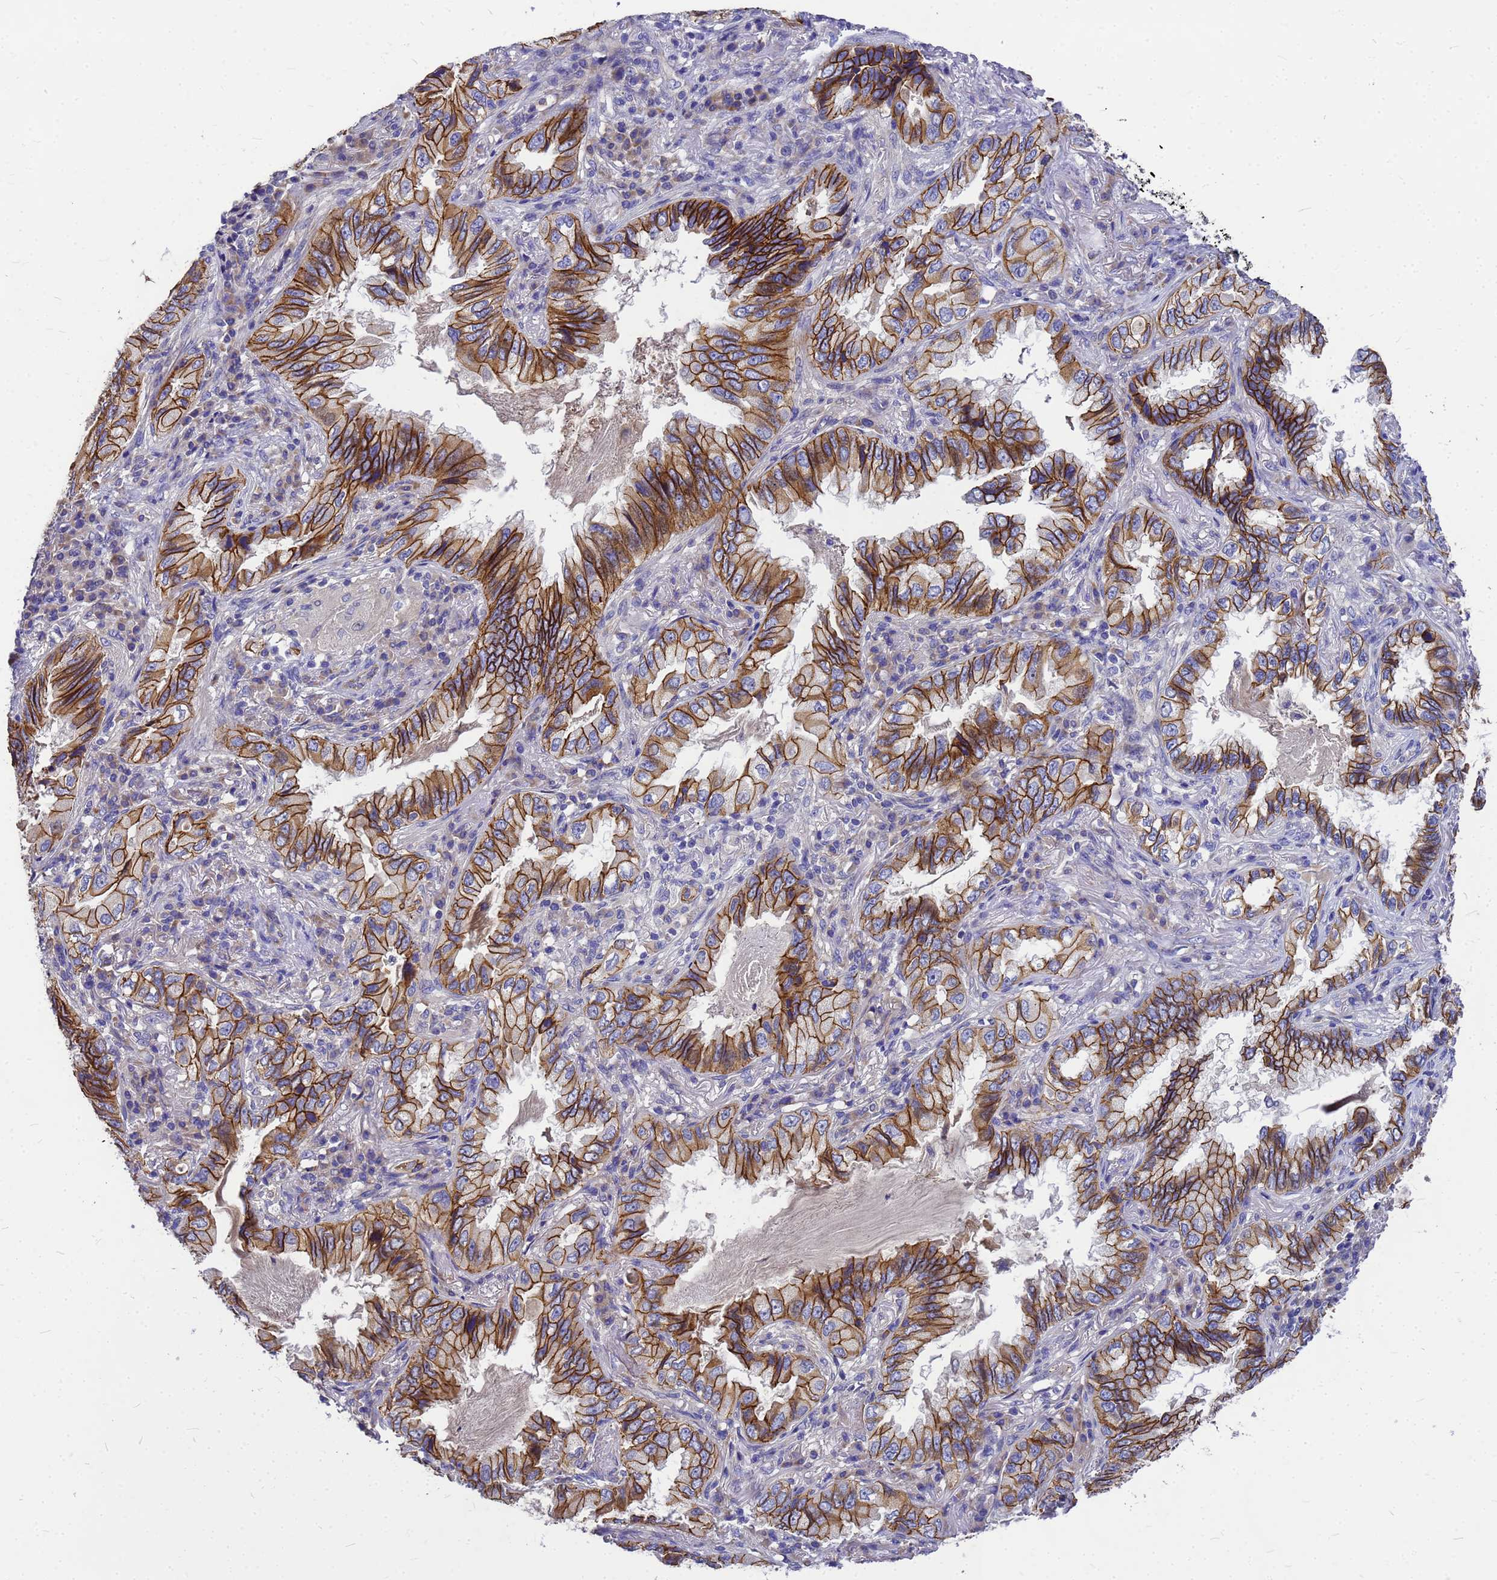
{"staining": {"intensity": "moderate", "quantity": ">75%", "location": "cytoplasmic/membranous"}, "tissue": "lung cancer", "cell_type": "Tumor cells", "image_type": "cancer", "snomed": [{"axis": "morphology", "description": "Adenocarcinoma, NOS"}, {"axis": "topography", "description": "Lung"}], "caption": "A photomicrograph showing moderate cytoplasmic/membranous positivity in about >75% of tumor cells in lung cancer (adenocarcinoma), as visualized by brown immunohistochemical staining.", "gene": "FBXW5", "patient": {"sex": "female", "age": 69}}